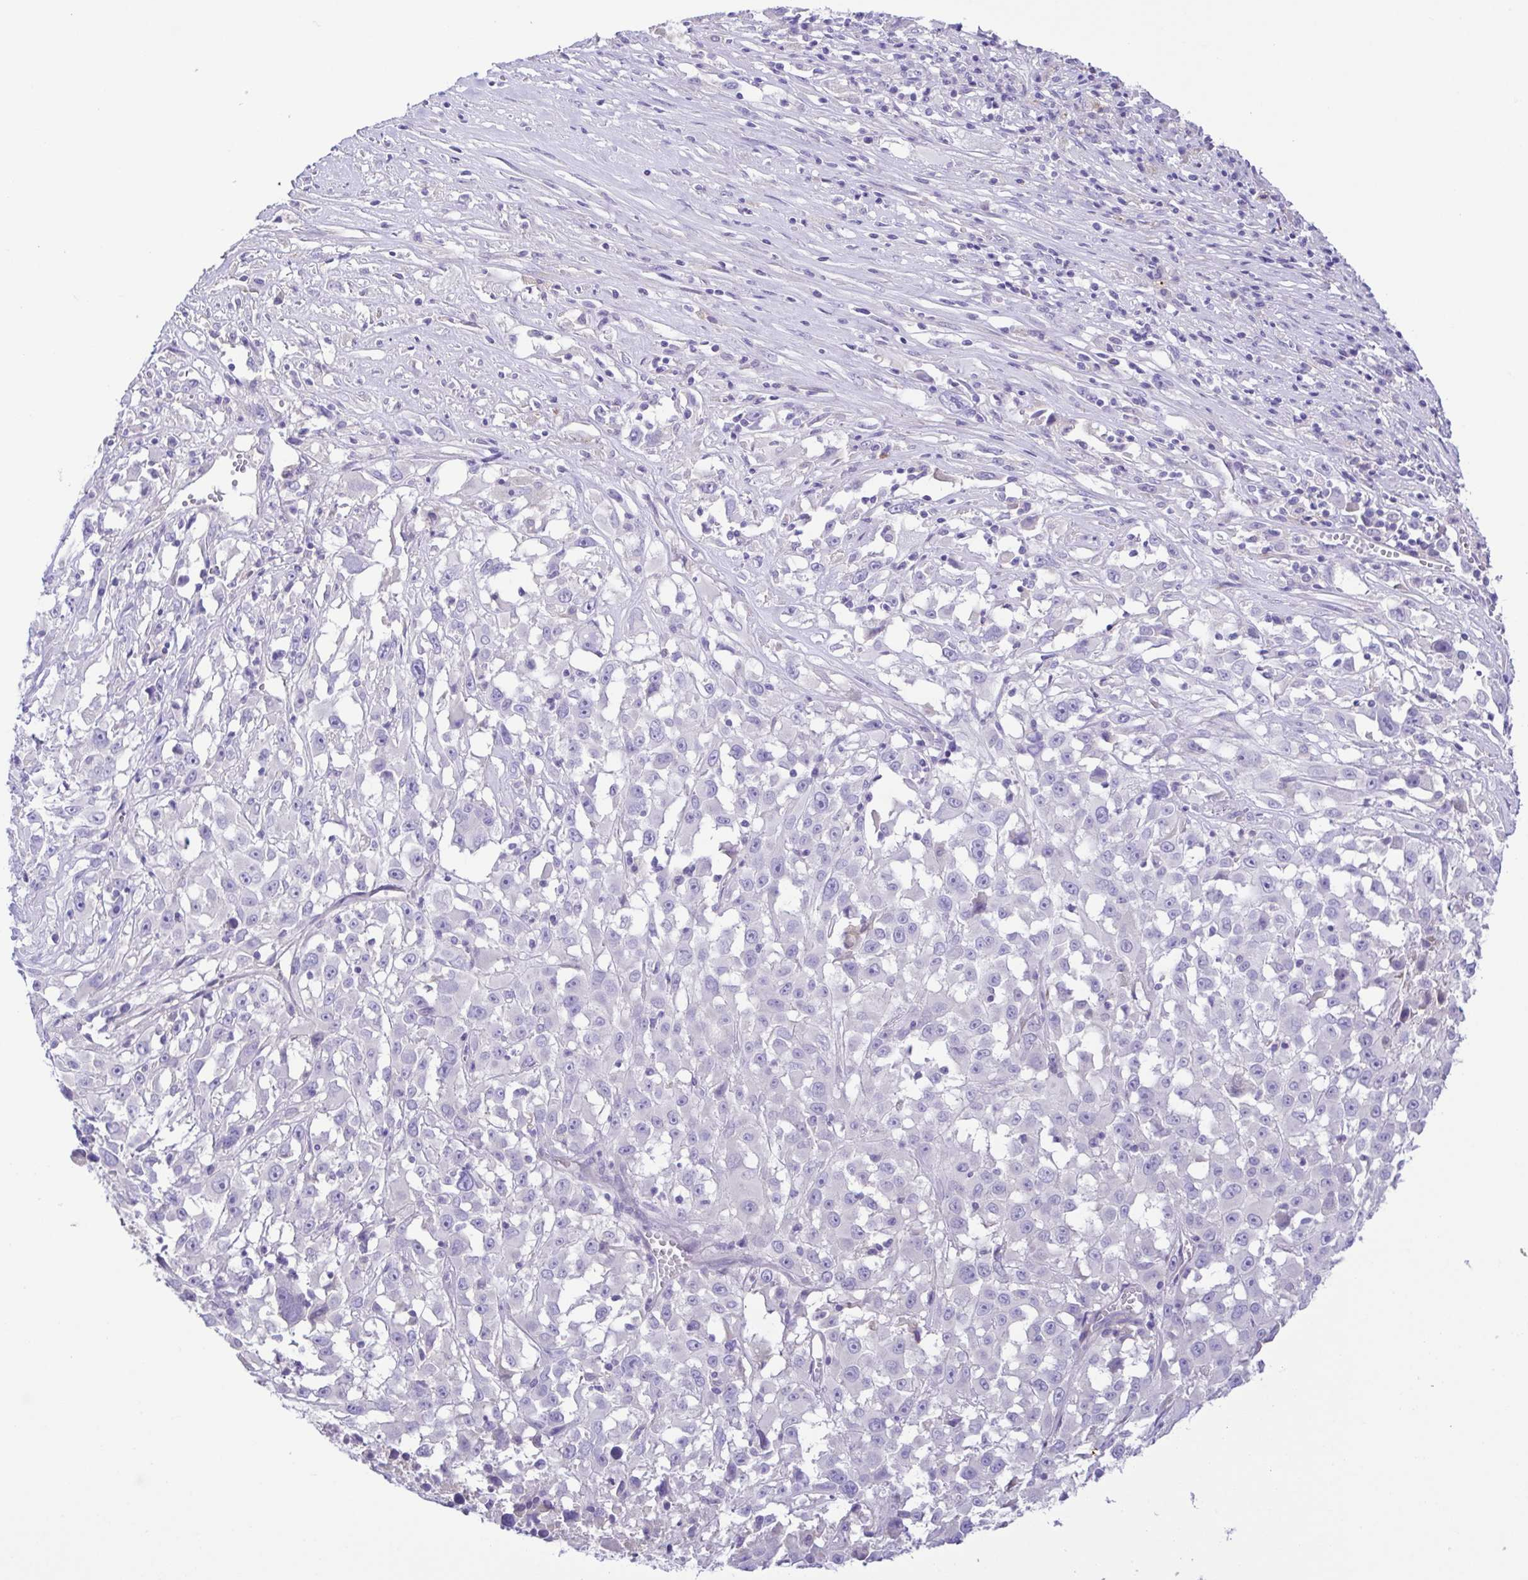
{"staining": {"intensity": "negative", "quantity": "none", "location": "none"}, "tissue": "melanoma", "cell_type": "Tumor cells", "image_type": "cancer", "snomed": [{"axis": "morphology", "description": "Malignant melanoma, Metastatic site"}, {"axis": "topography", "description": "Soft tissue"}], "caption": "Tumor cells show no significant positivity in melanoma.", "gene": "A1BG", "patient": {"sex": "male", "age": 50}}